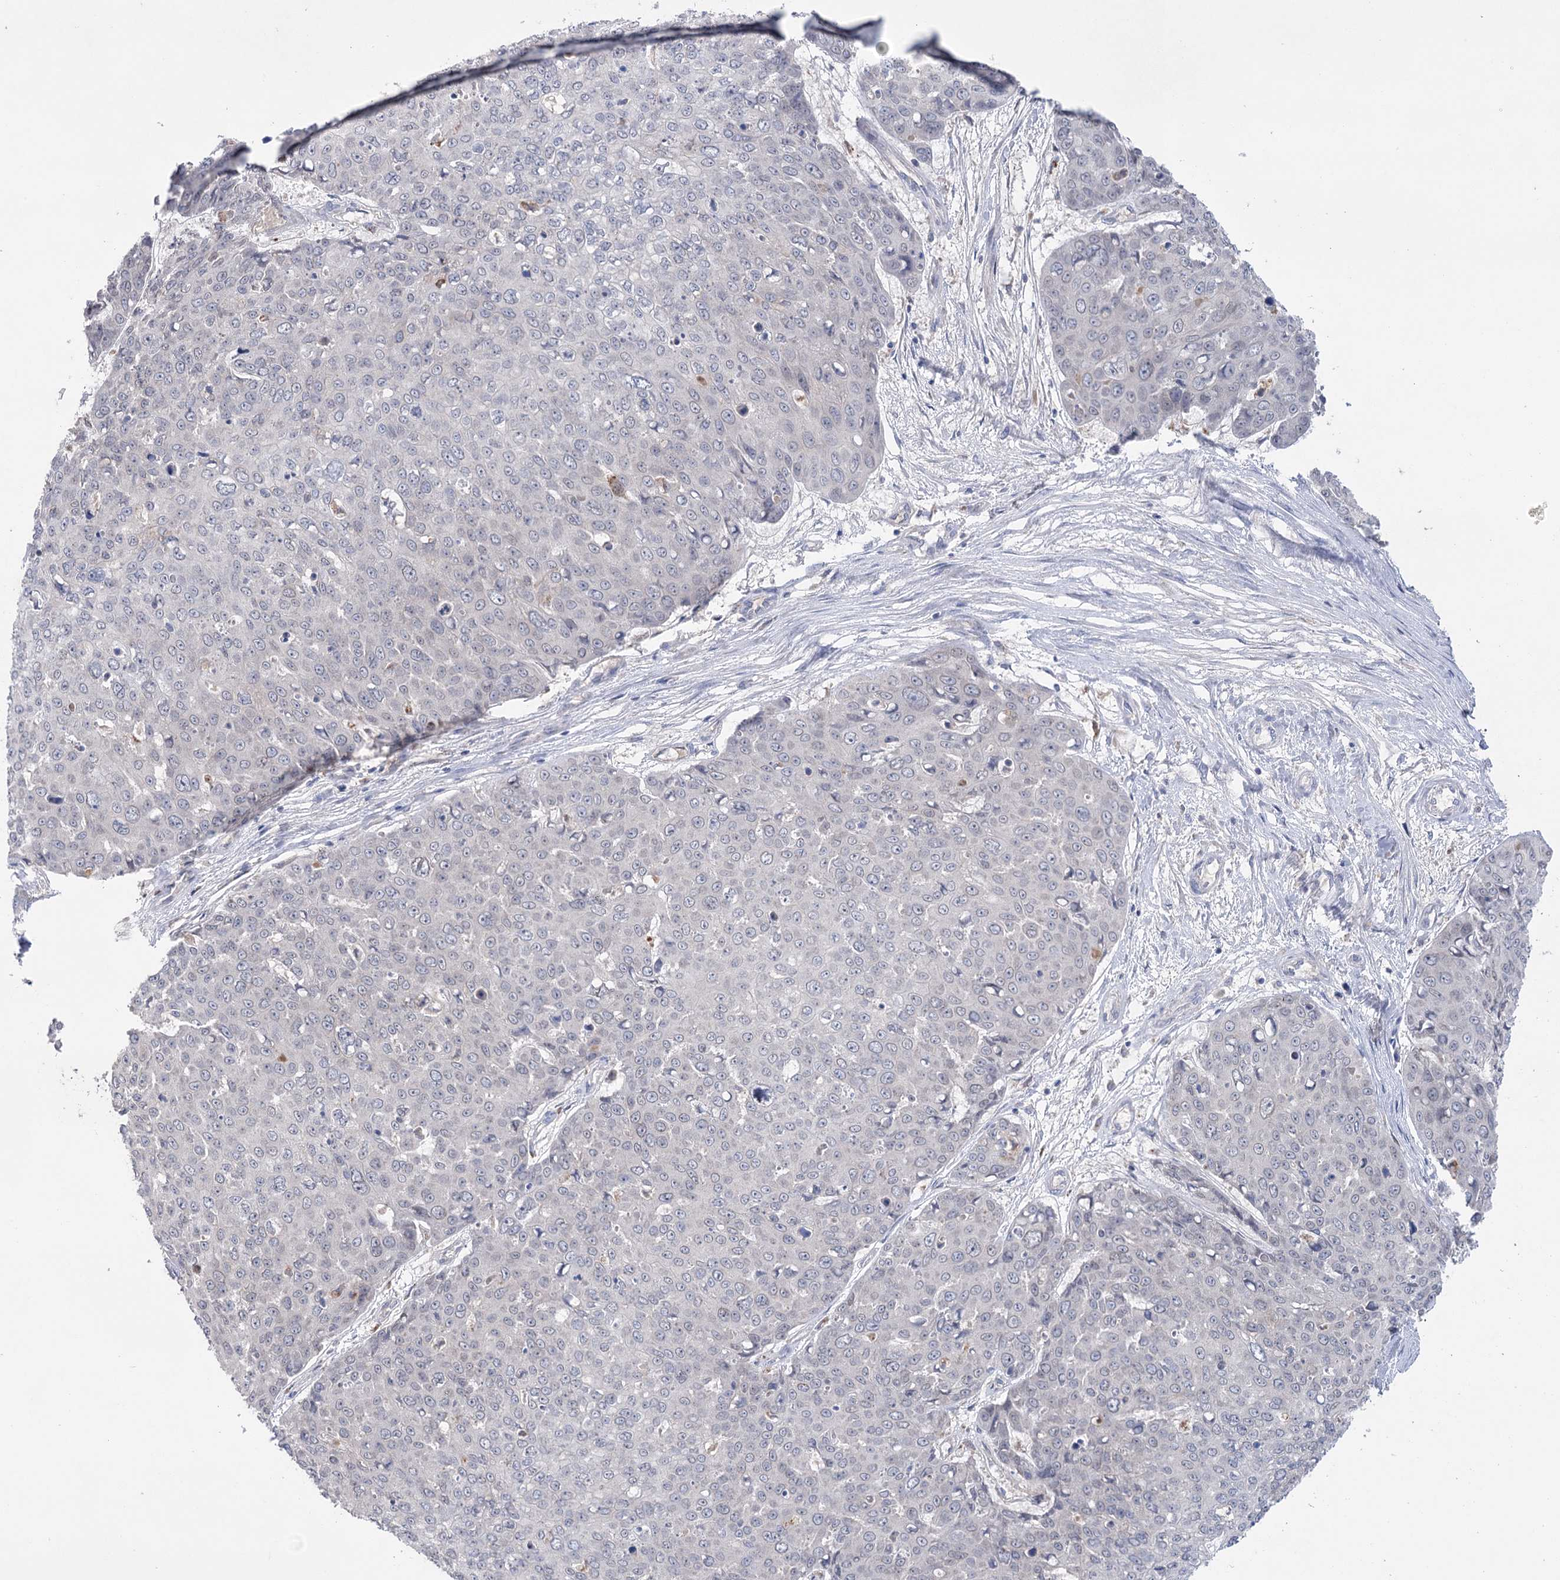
{"staining": {"intensity": "negative", "quantity": "none", "location": "none"}, "tissue": "skin cancer", "cell_type": "Tumor cells", "image_type": "cancer", "snomed": [{"axis": "morphology", "description": "Squamous cell carcinoma, NOS"}, {"axis": "topography", "description": "Skin"}], "caption": "DAB (3,3'-diaminobenzidine) immunohistochemical staining of human skin squamous cell carcinoma exhibits no significant positivity in tumor cells.", "gene": "MTCH2", "patient": {"sex": "male", "age": 71}}